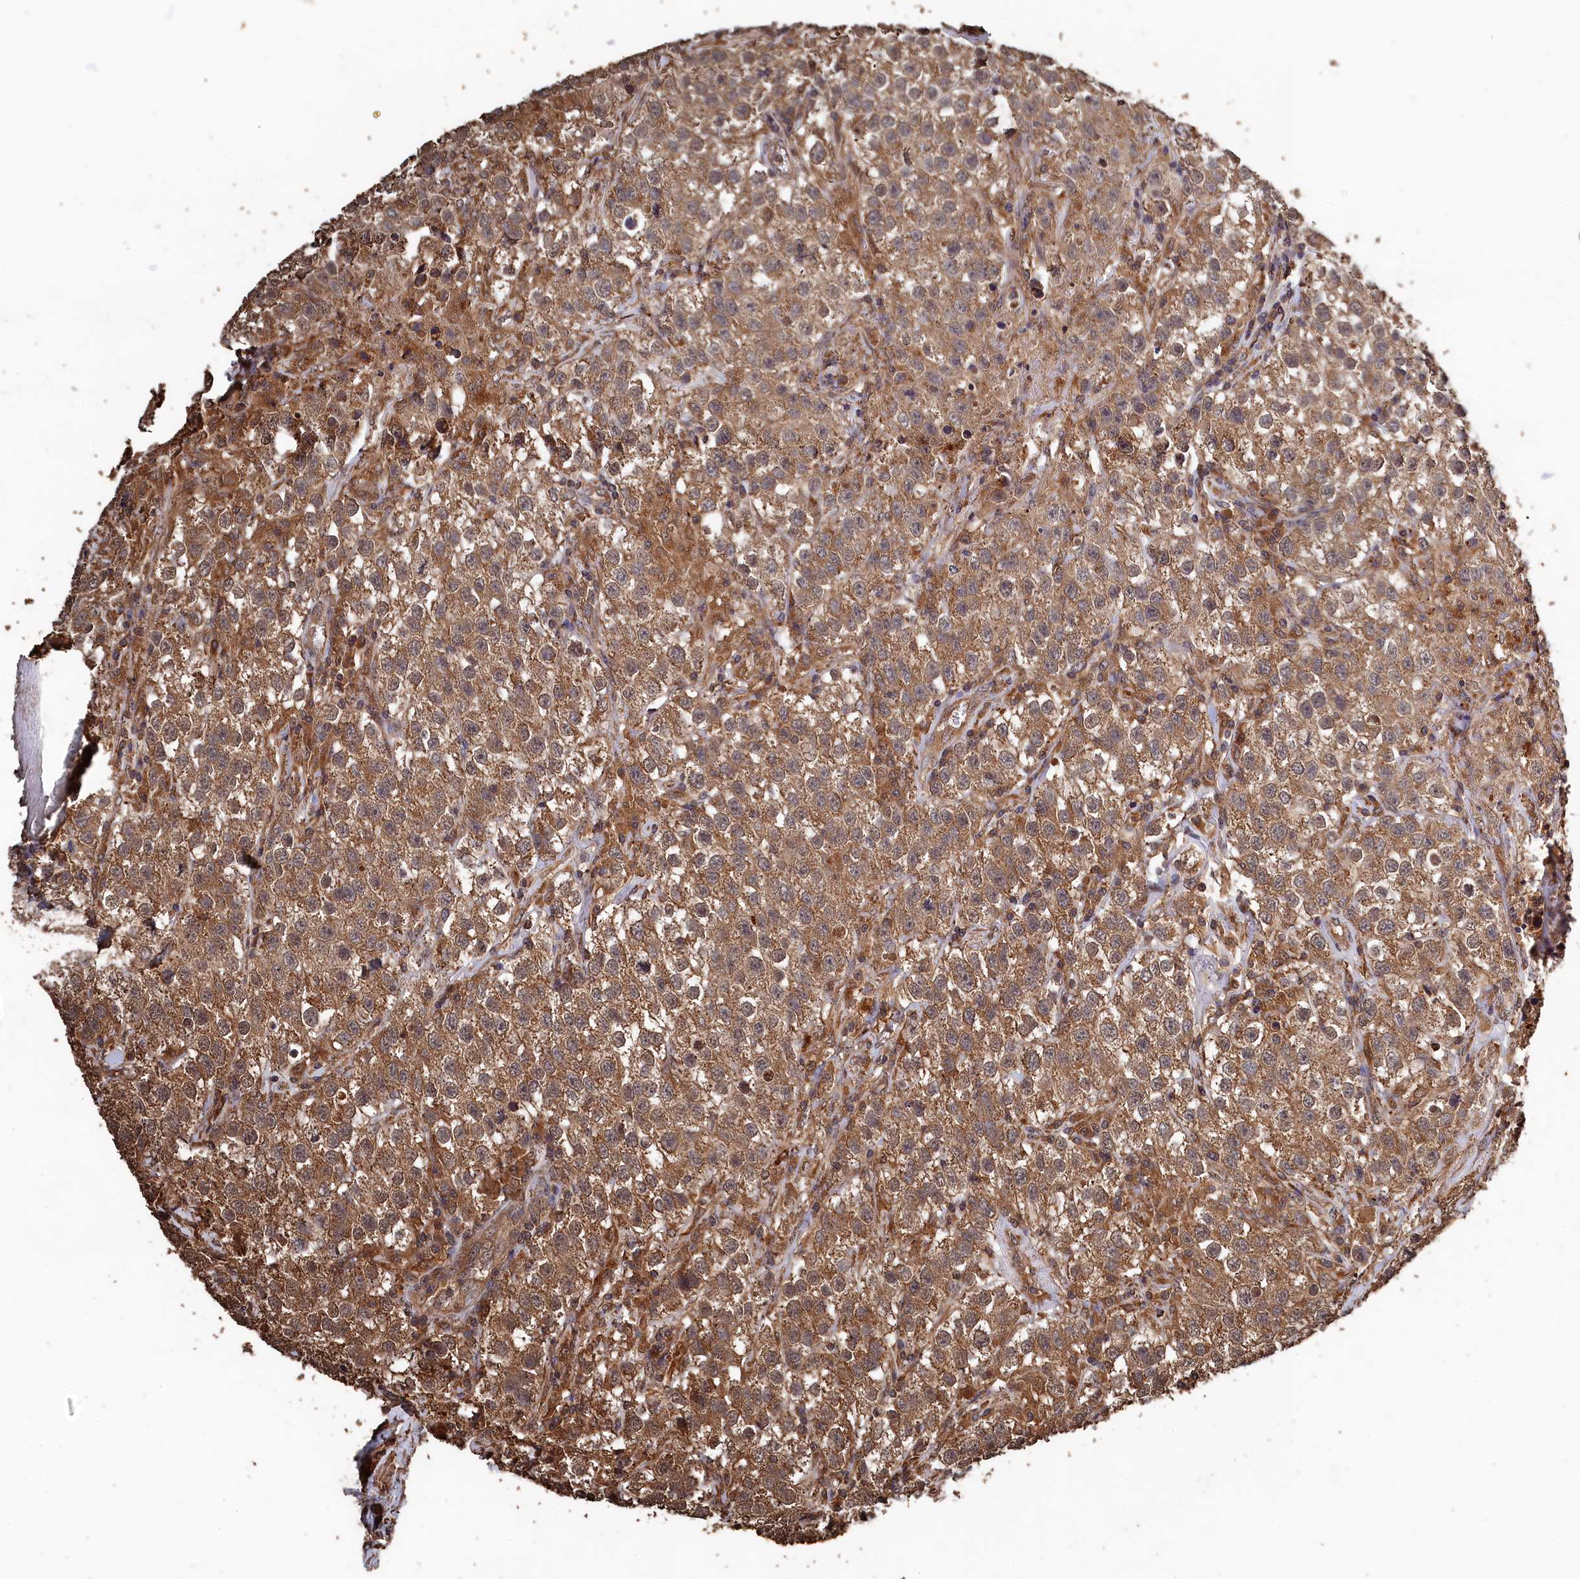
{"staining": {"intensity": "moderate", "quantity": ">75%", "location": "cytoplasmic/membranous"}, "tissue": "testis cancer", "cell_type": "Tumor cells", "image_type": "cancer", "snomed": [{"axis": "morphology", "description": "Seminoma, NOS"}, {"axis": "morphology", "description": "Carcinoma, Embryonal, NOS"}, {"axis": "topography", "description": "Testis"}], "caption": "Human testis cancer (embryonal carcinoma) stained with a brown dye demonstrates moderate cytoplasmic/membranous positive staining in approximately >75% of tumor cells.", "gene": "SNX33", "patient": {"sex": "male", "age": 43}}